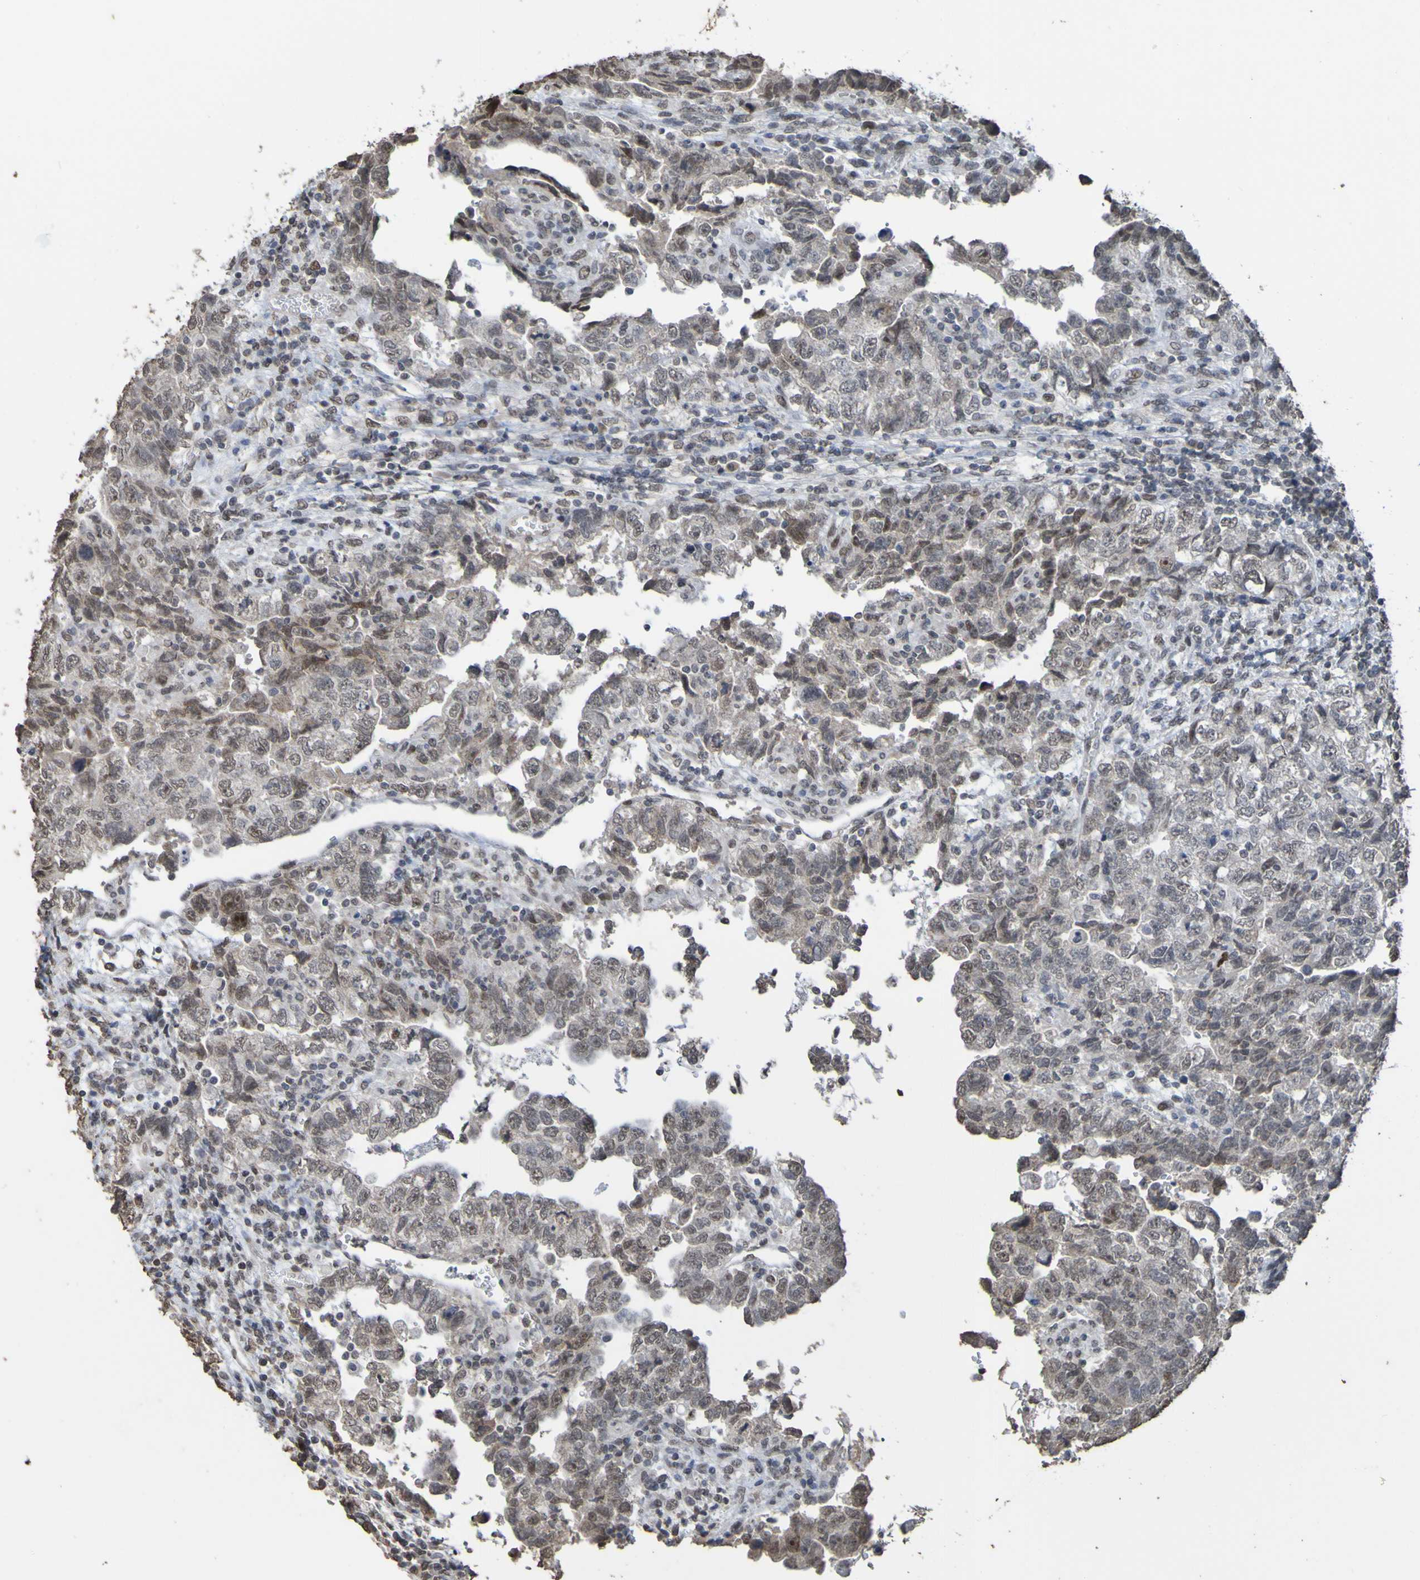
{"staining": {"intensity": "weak", "quantity": ">75%", "location": "nuclear"}, "tissue": "testis cancer", "cell_type": "Tumor cells", "image_type": "cancer", "snomed": [{"axis": "morphology", "description": "Carcinoma, Embryonal, NOS"}, {"axis": "topography", "description": "Testis"}], "caption": "This photomicrograph reveals immunohistochemistry staining of testis cancer, with low weak nuclear expression in approximately >75% of tumor cells.", "gene": "ALKBH2", "patient": {"sex": "male", "age": 36}}